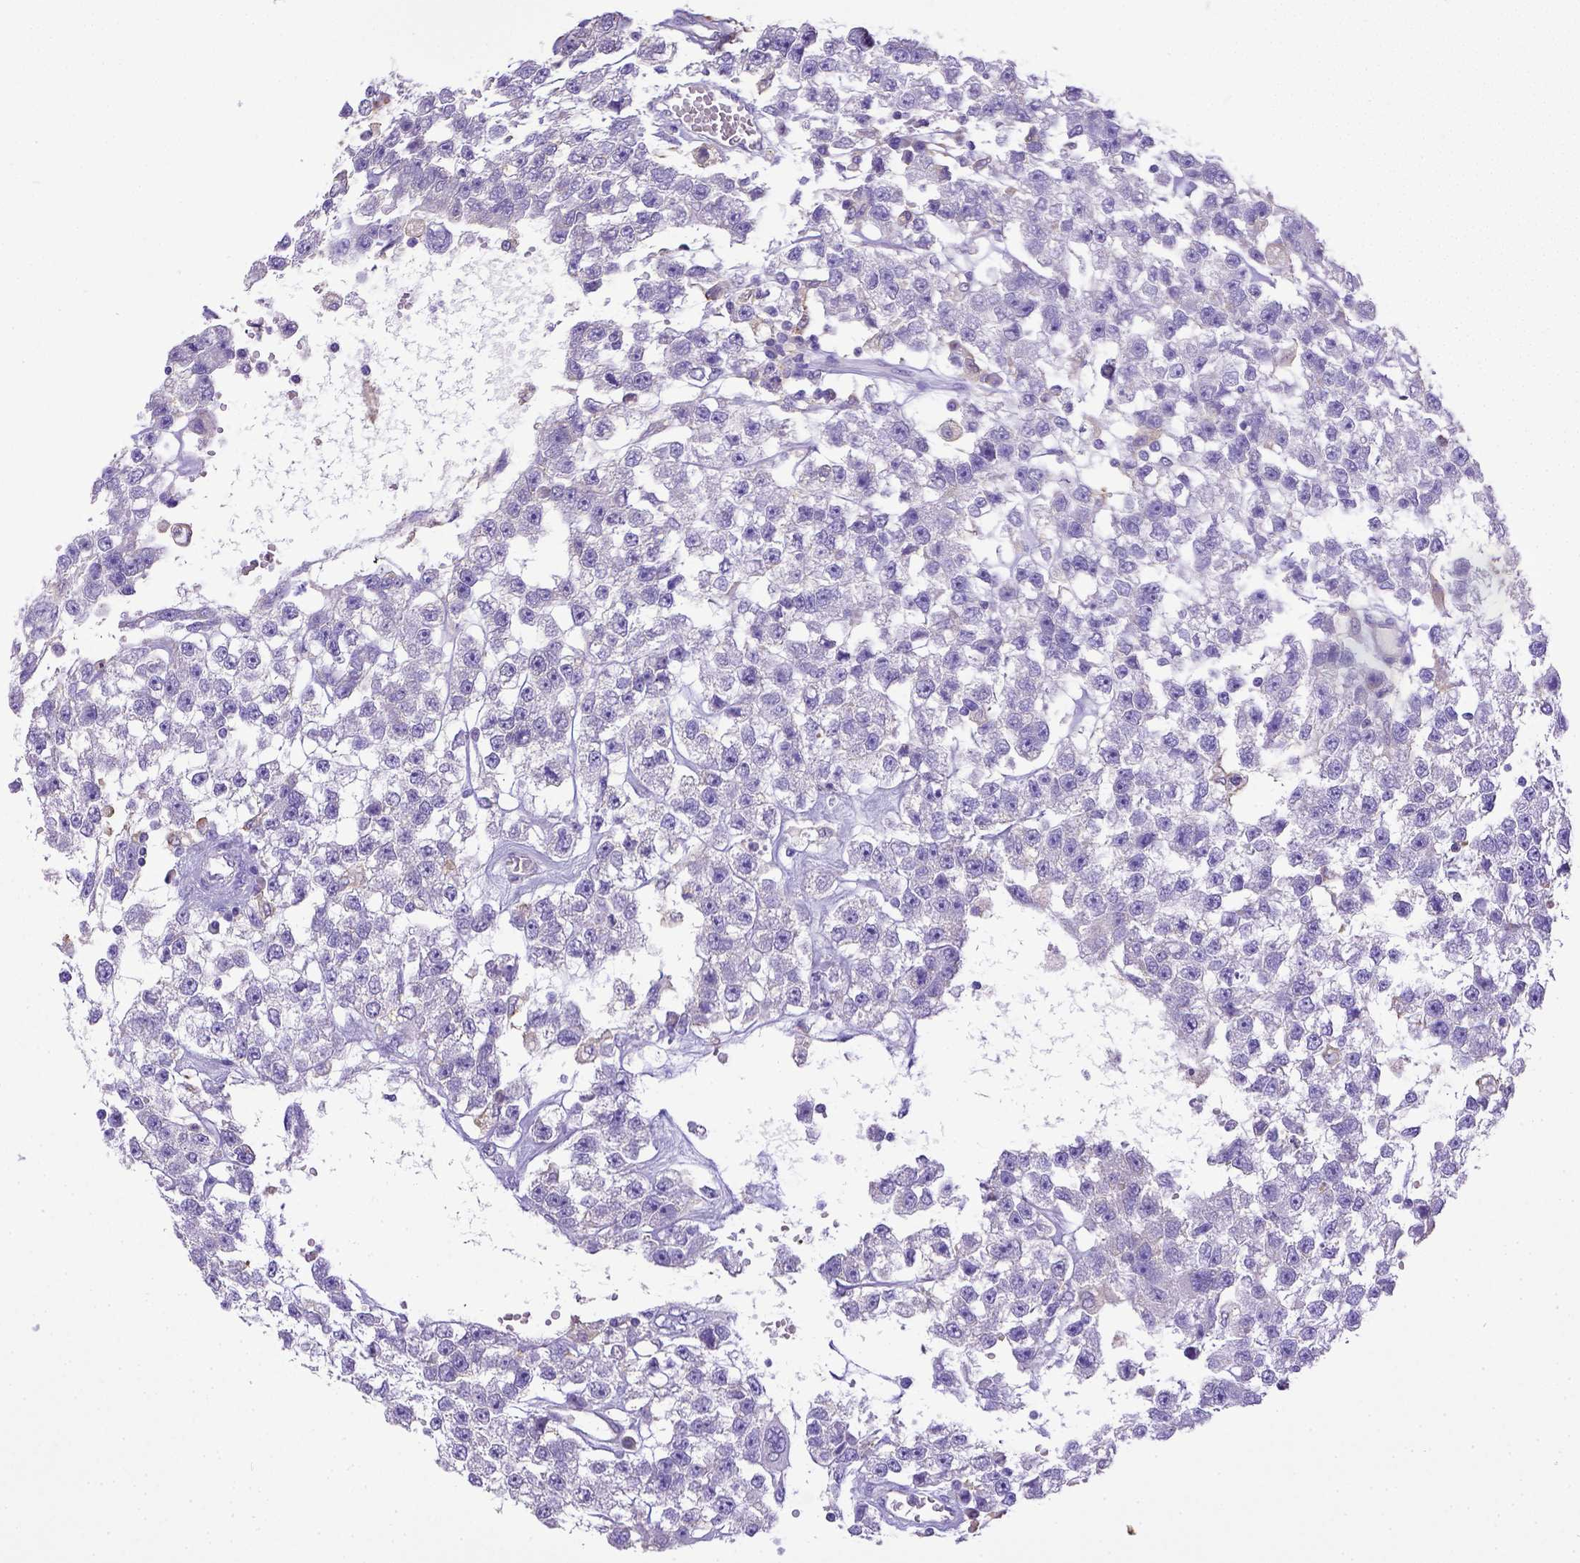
{"staining": {"intensity": "negative", "quantity": "none", "location": "none"}, "tissue": "testis cancer", "cell_type": "Tumor cells", "image_type": "cancer", "snomed": [{"axis": "morphology", "description": "Seminoma, NOS"}, {"axis": "topography", "description": "Testis"}], "caption": "Testis seminoma stained for a protein using immunohistochemistry demonstrates no expression tumor cells.", "gene": "CD40", "patient": {"sex": "male", "age": 34}}